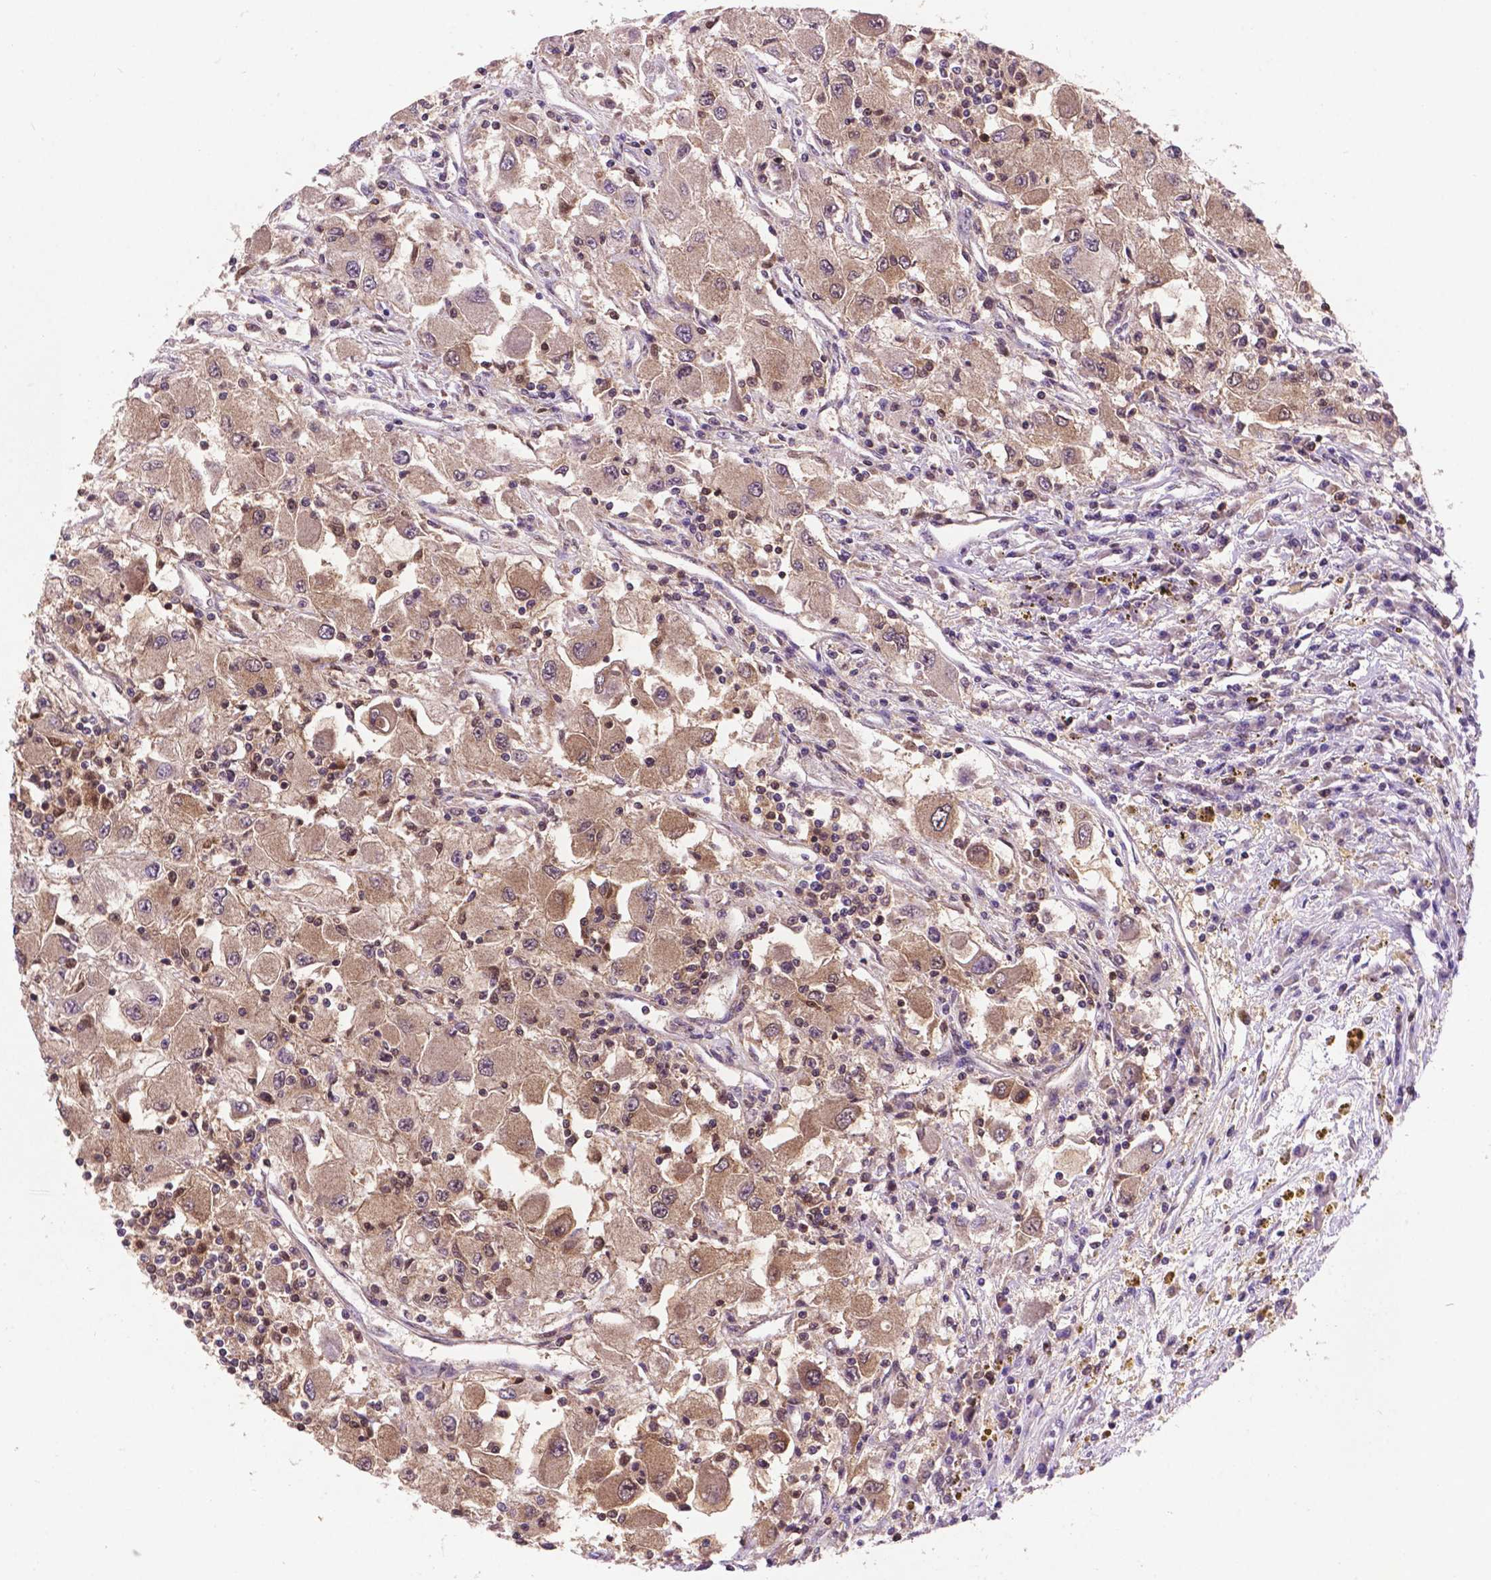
{"staining": {"intensity": "weak", "quantity": ">75%", "location": "cytoplasmic/membranous"}, "tissue": "renal cancer", "cell_type": "Tumor cells", "image_type": "cancer", "snomed": [{"axis": "morphology", "description": "Adenocarcinoma, NOS"}, {"axis": "topography", "description": "Kidney"}], "caption": "Tumor cells exhibit low levels of weak cytoplasmic/membranous expression in approximately >75% of cells in renal adenocarcinoma.", "gene": "UBE2L6", "patient": {"sex": "female", "age": 67}}